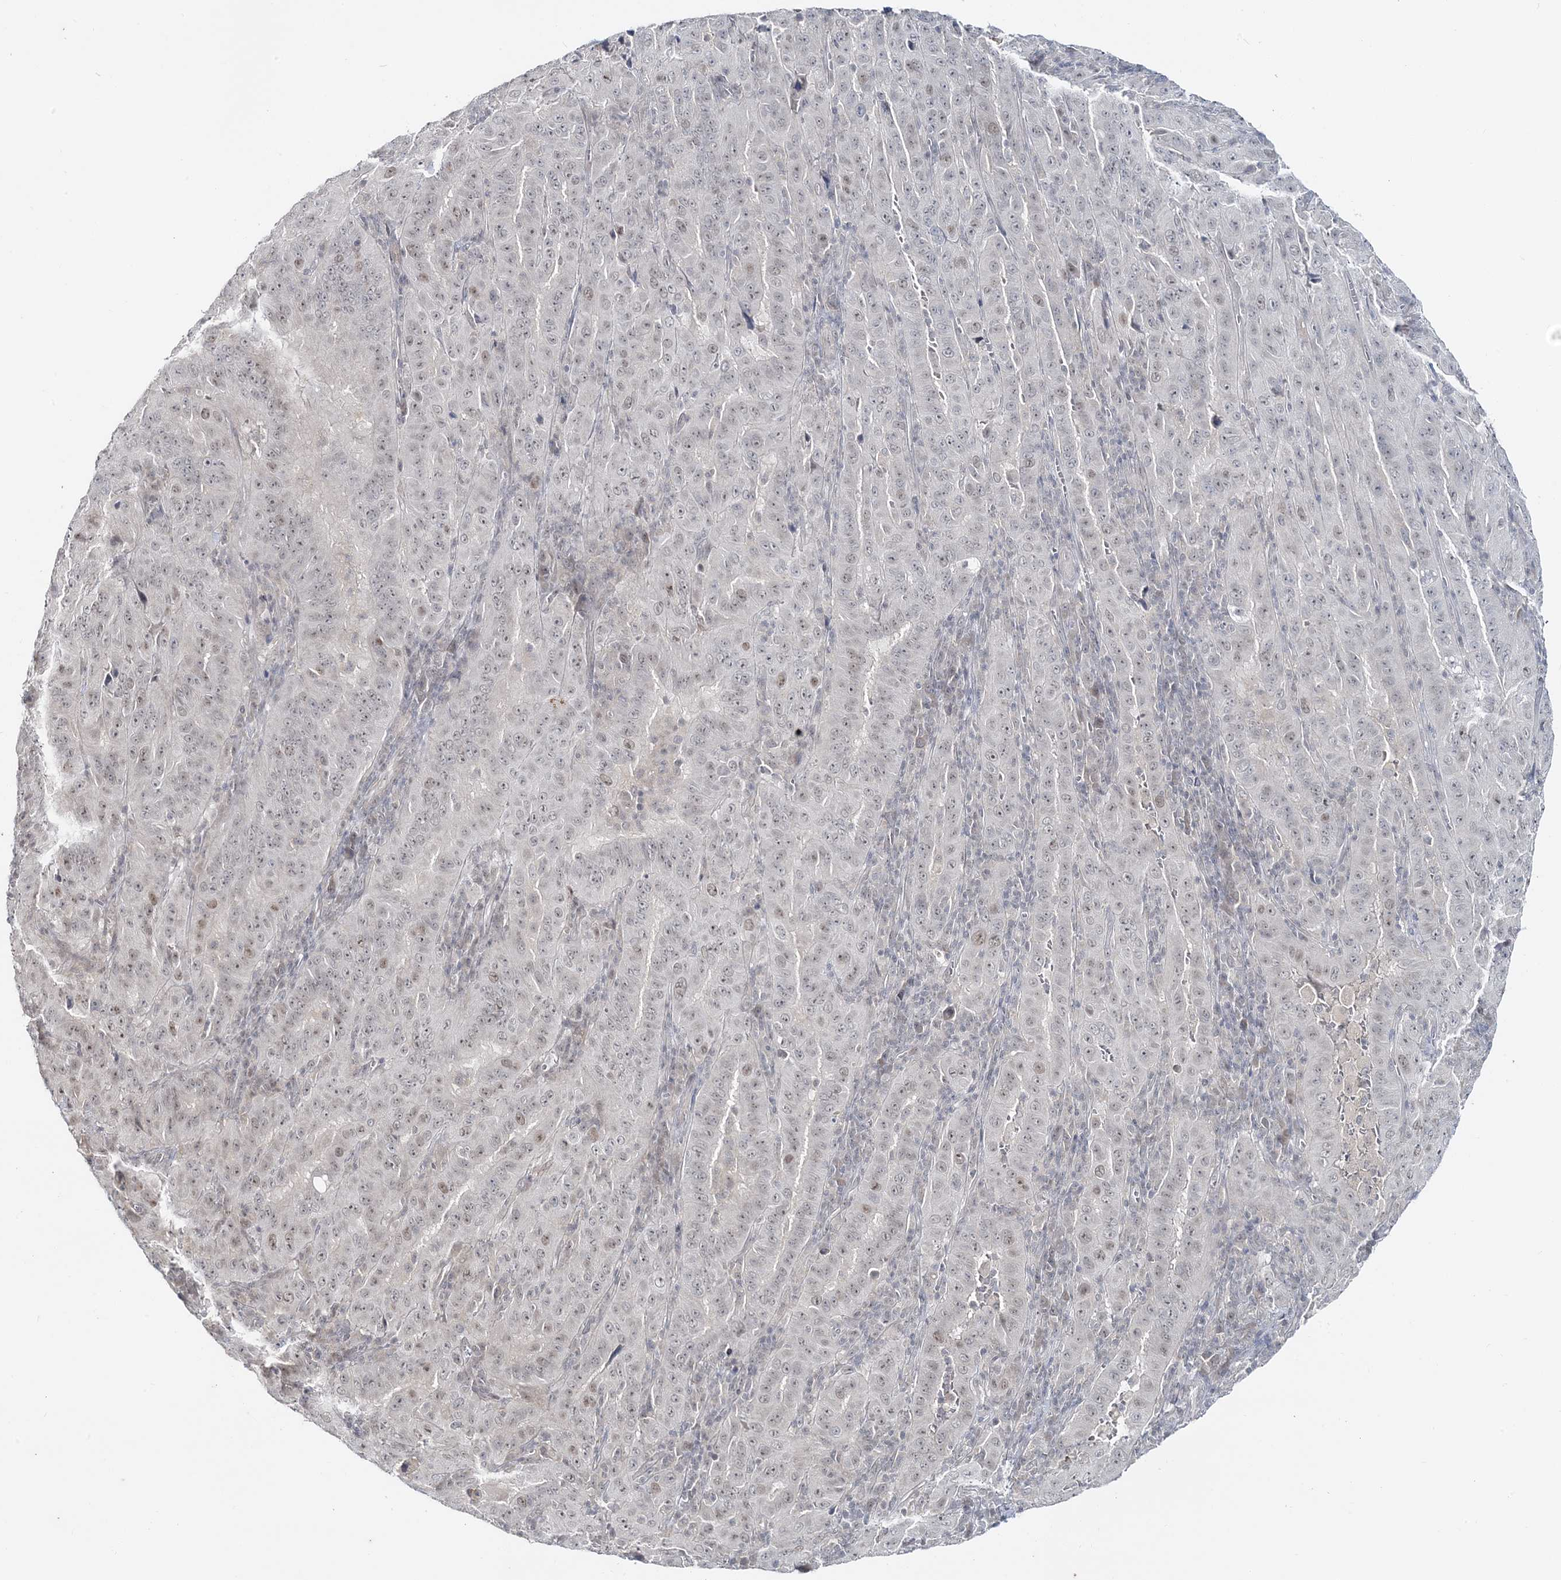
{"staining": {"intensity": "weak", "quantity": "25%-75%", "location": "nuclear"}, "tissue": "pancreatic cancer", "cell_type": "Tumor cells", "image_type": "cancer", "snomed": [{"axis": "morphology", "description": "Adenocarcinoma, NOS"}, {"axis": "topography", "description": "Pancreas"}], "caption": "Human adenocarcinoma (pancreatic) stained with a protein marker displays weak staining in tumor cells.", "gene": "LEXM", "patient": {"sex": "male", "age": 63}}